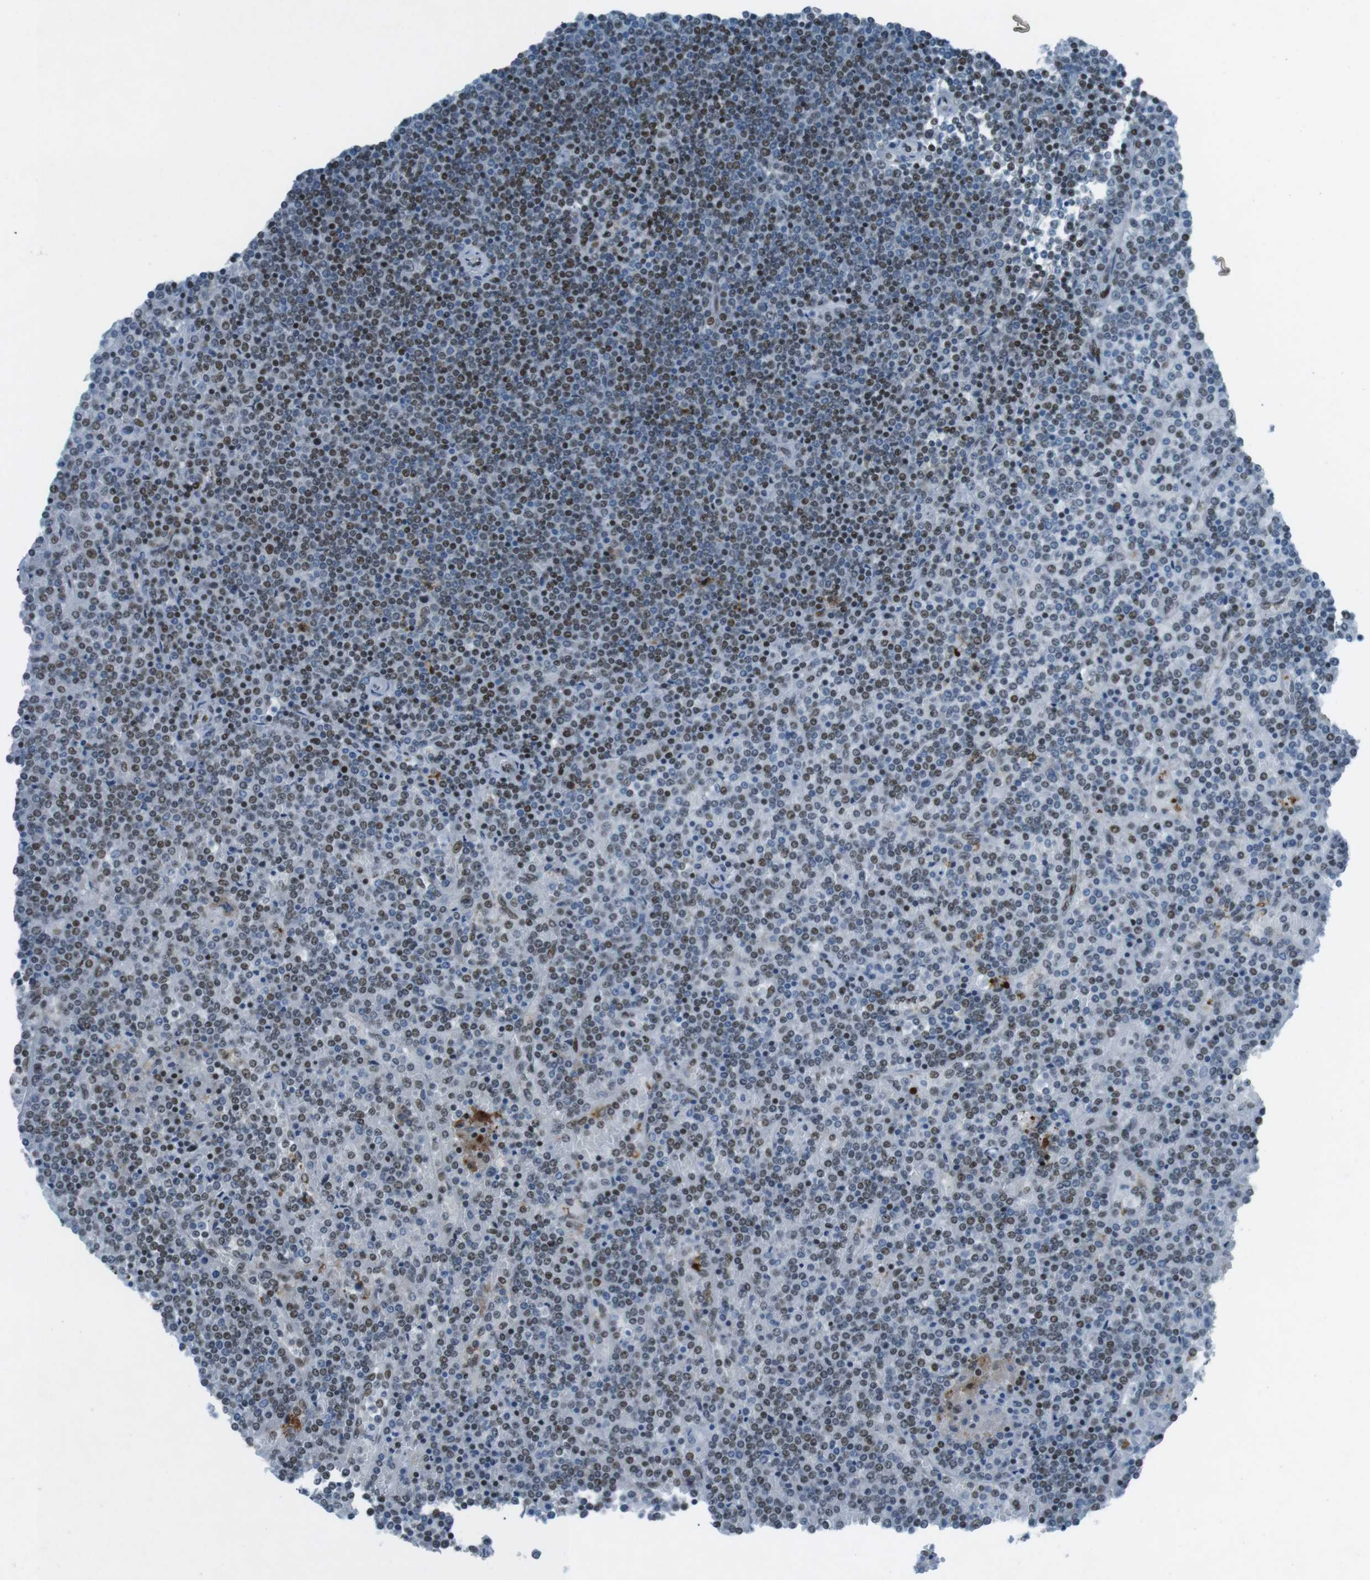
{"staining": {"intensity": "moderate", "quantity": "25%-75%", "location": "nuclear"}, "tissue": "lymphoma", "cell_type": "Tumor cells", "image_type": "cancer", "snomed": [{"axis": "morphology", "description": "Malignant lymphoma, non-Hodgkin's type, Low grade"}, {"axis": "topography", "description": "Spleen"}], "caption": "Malignant lymphoma, non-Hodgkin's type (low-grade) stained with a brown dye exhibits moderate nuclear positive staining in approximately 25%-75% of tumor cells.", "gene": "TAF1", "patient": {"sex": "female", "age": 19}}